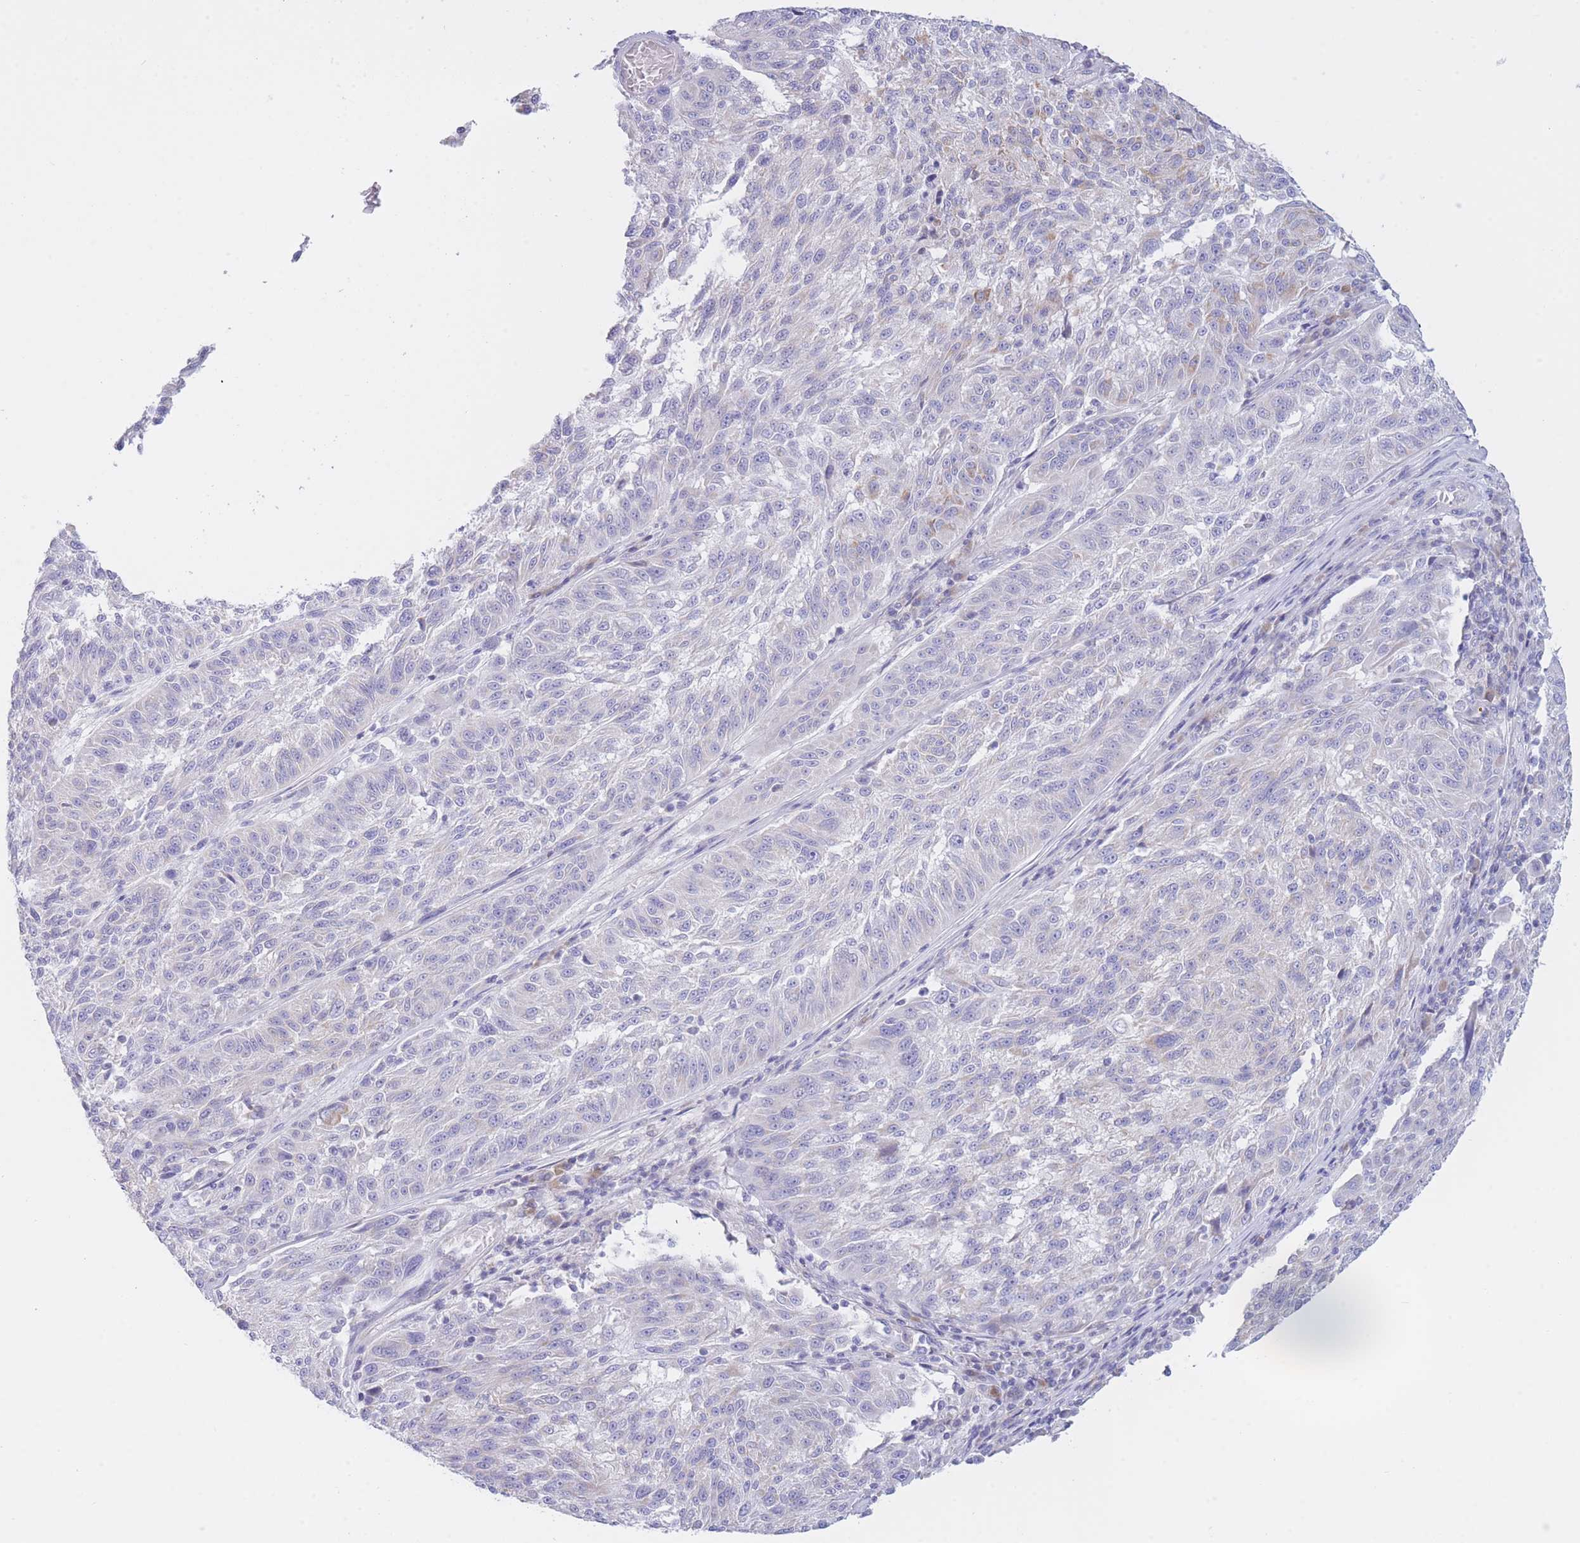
{"staining": {"intensity": "negative", "quantity": "none", "location": "none"}, "tissue": "melanoma", "cell_type": "Tumor cells", "image_type": "cancer", "snomed": [{"axis": "morphology", "description": "Malignant melanoma, NOS"}, {"axis": "topography", "description": "Skin"}], "caption": "High magnification brightfield microscopy of malignant melanoma stained with DAB (3,3'-diaminobenzidine) (brown) and counterstained with hematoxylin (blue): tumor cells show no significant expression.", "gene": "NANP", "patient": {"sex": "male", "age": 53}}